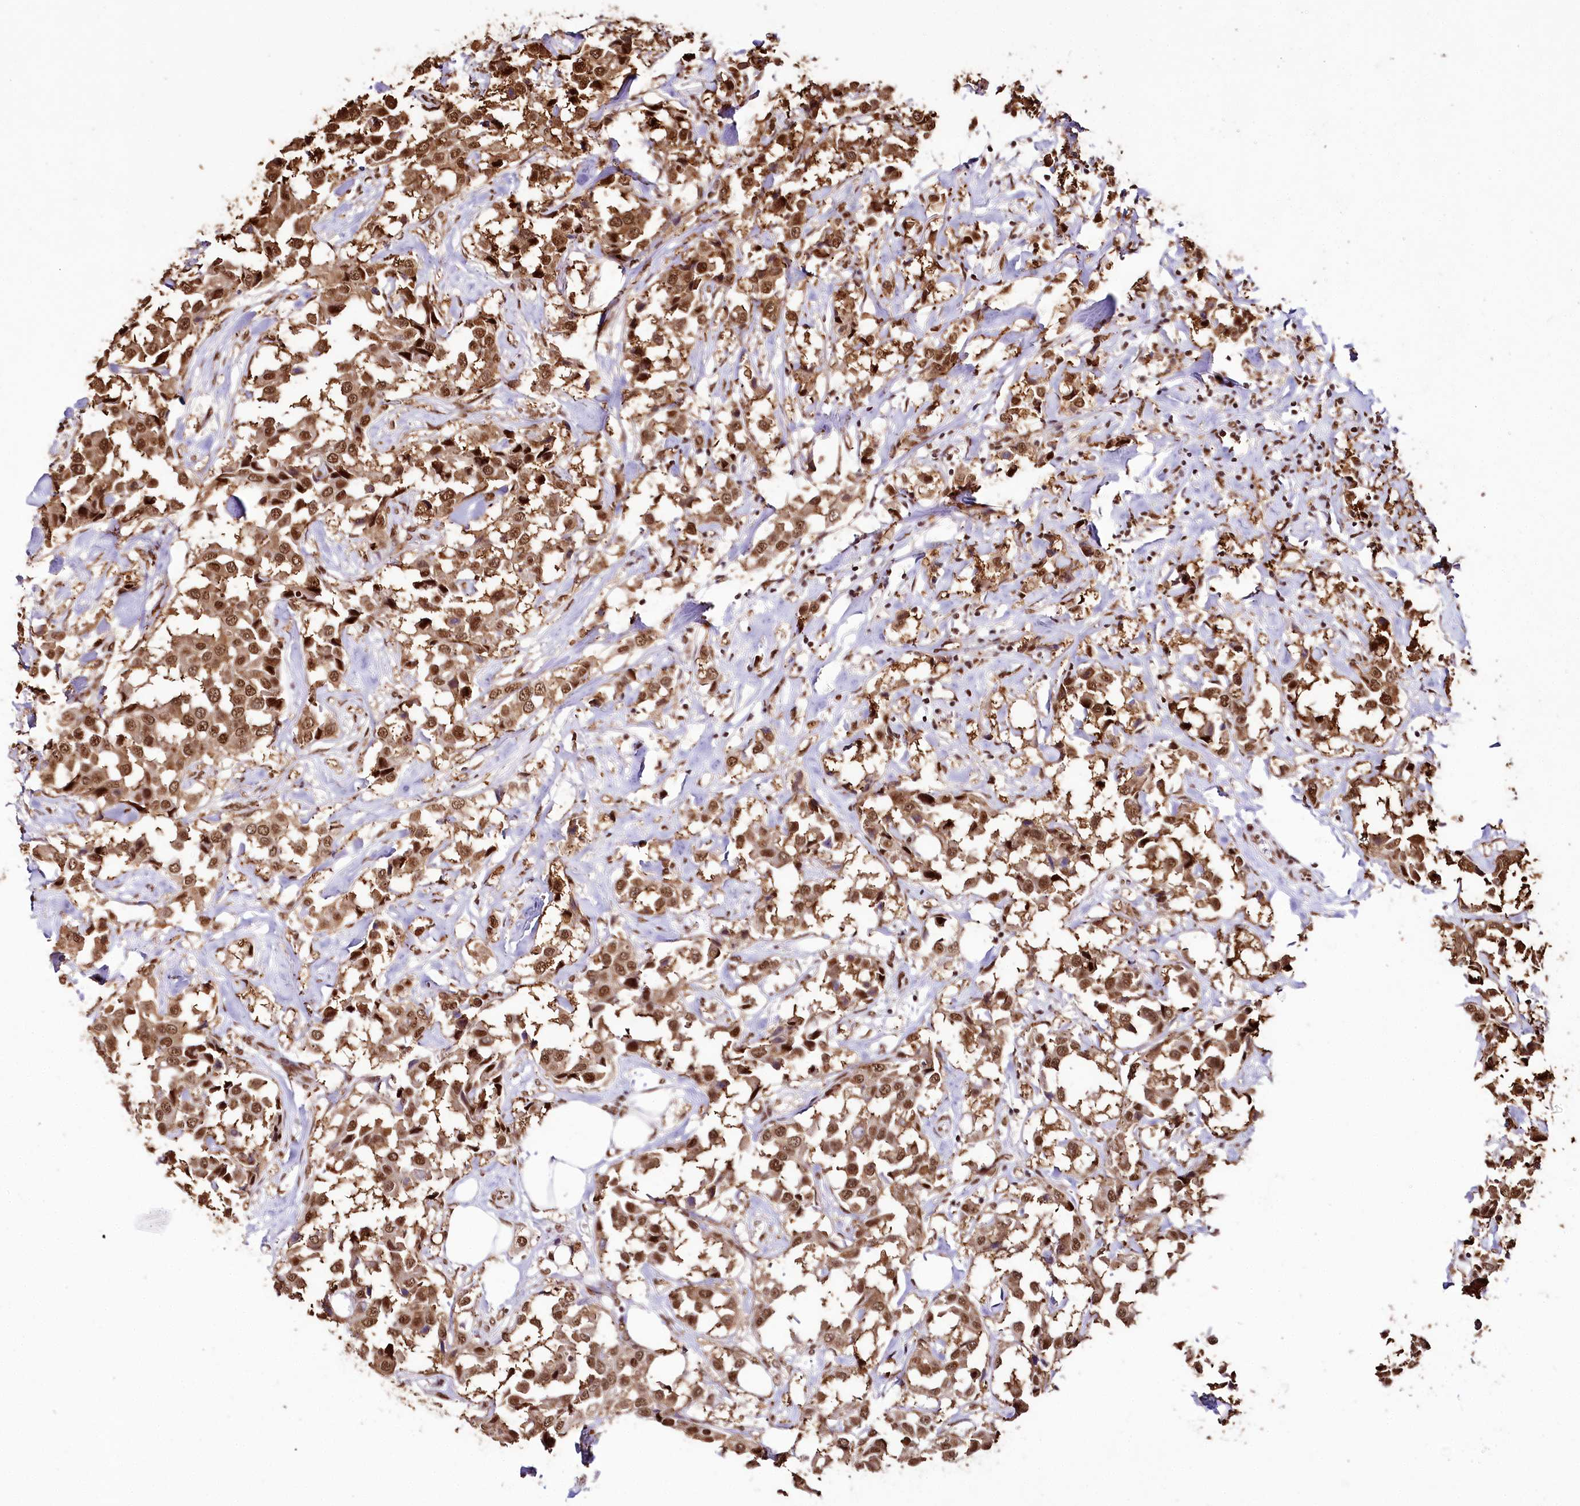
{"staining": {"intensity": "moderate", "quantity": ">75%", "location": "nuclear"}, "tissue": "breast cancer", "cell_type": "Tumor cells", "image_type": "cancer", "snomed": [{"axis": "morphology", "description": "Duct carcinoma"}, {"axis": "topography", "description": "Breast"}], "caption": "A high-resolution histopathology image shows immunohistochemistry (IHC) staining of intraductal carcinoma (breast), which shows moderate nuclear staining in approximately >75% of tumor cells. (IHC, brightfield microscopy, high magnification).", "gene": "SMARCE1", "patient": {"sex": "female", "age": 80}}